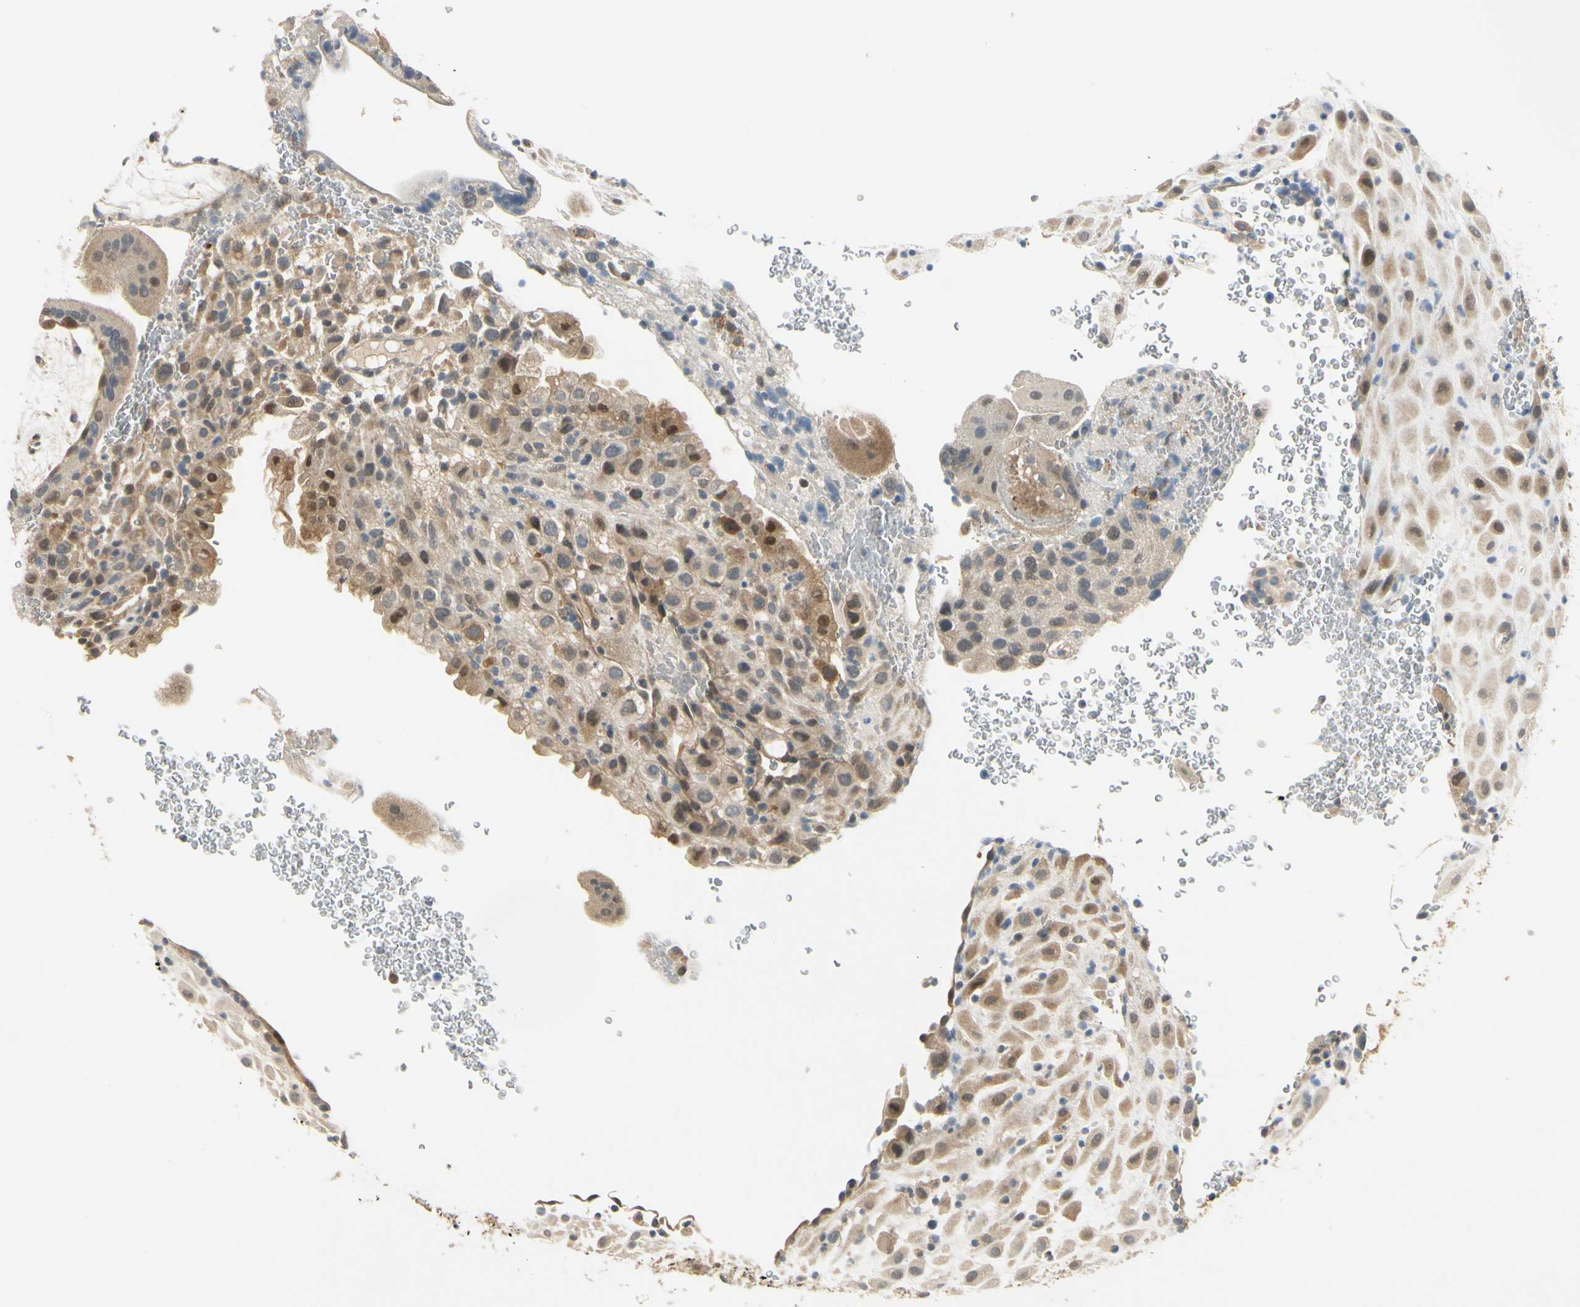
{"staining": {"intensity": "moderate", "quantity": ">75%", "location": "cytoplasmic/membranous,nuclear"}, "tissue": "placenta", "cell_type": "Decidual cells", "image_type": "normal", "snomed": [{"axis": "morphology", "description": "Normal tissue, NOS"}, {"axis": "topography", "description": "Placenta"}], "caption": "Immunohistochemistry photomicrograph of normal placenta stained for a protein (brown), which shows medium levels of moderate cytoplasmic/membranous,nuclear expression in about >75% of decidual cells.", "gene": "EPHB3", "patient": {"sex": "female", "age": 19}}